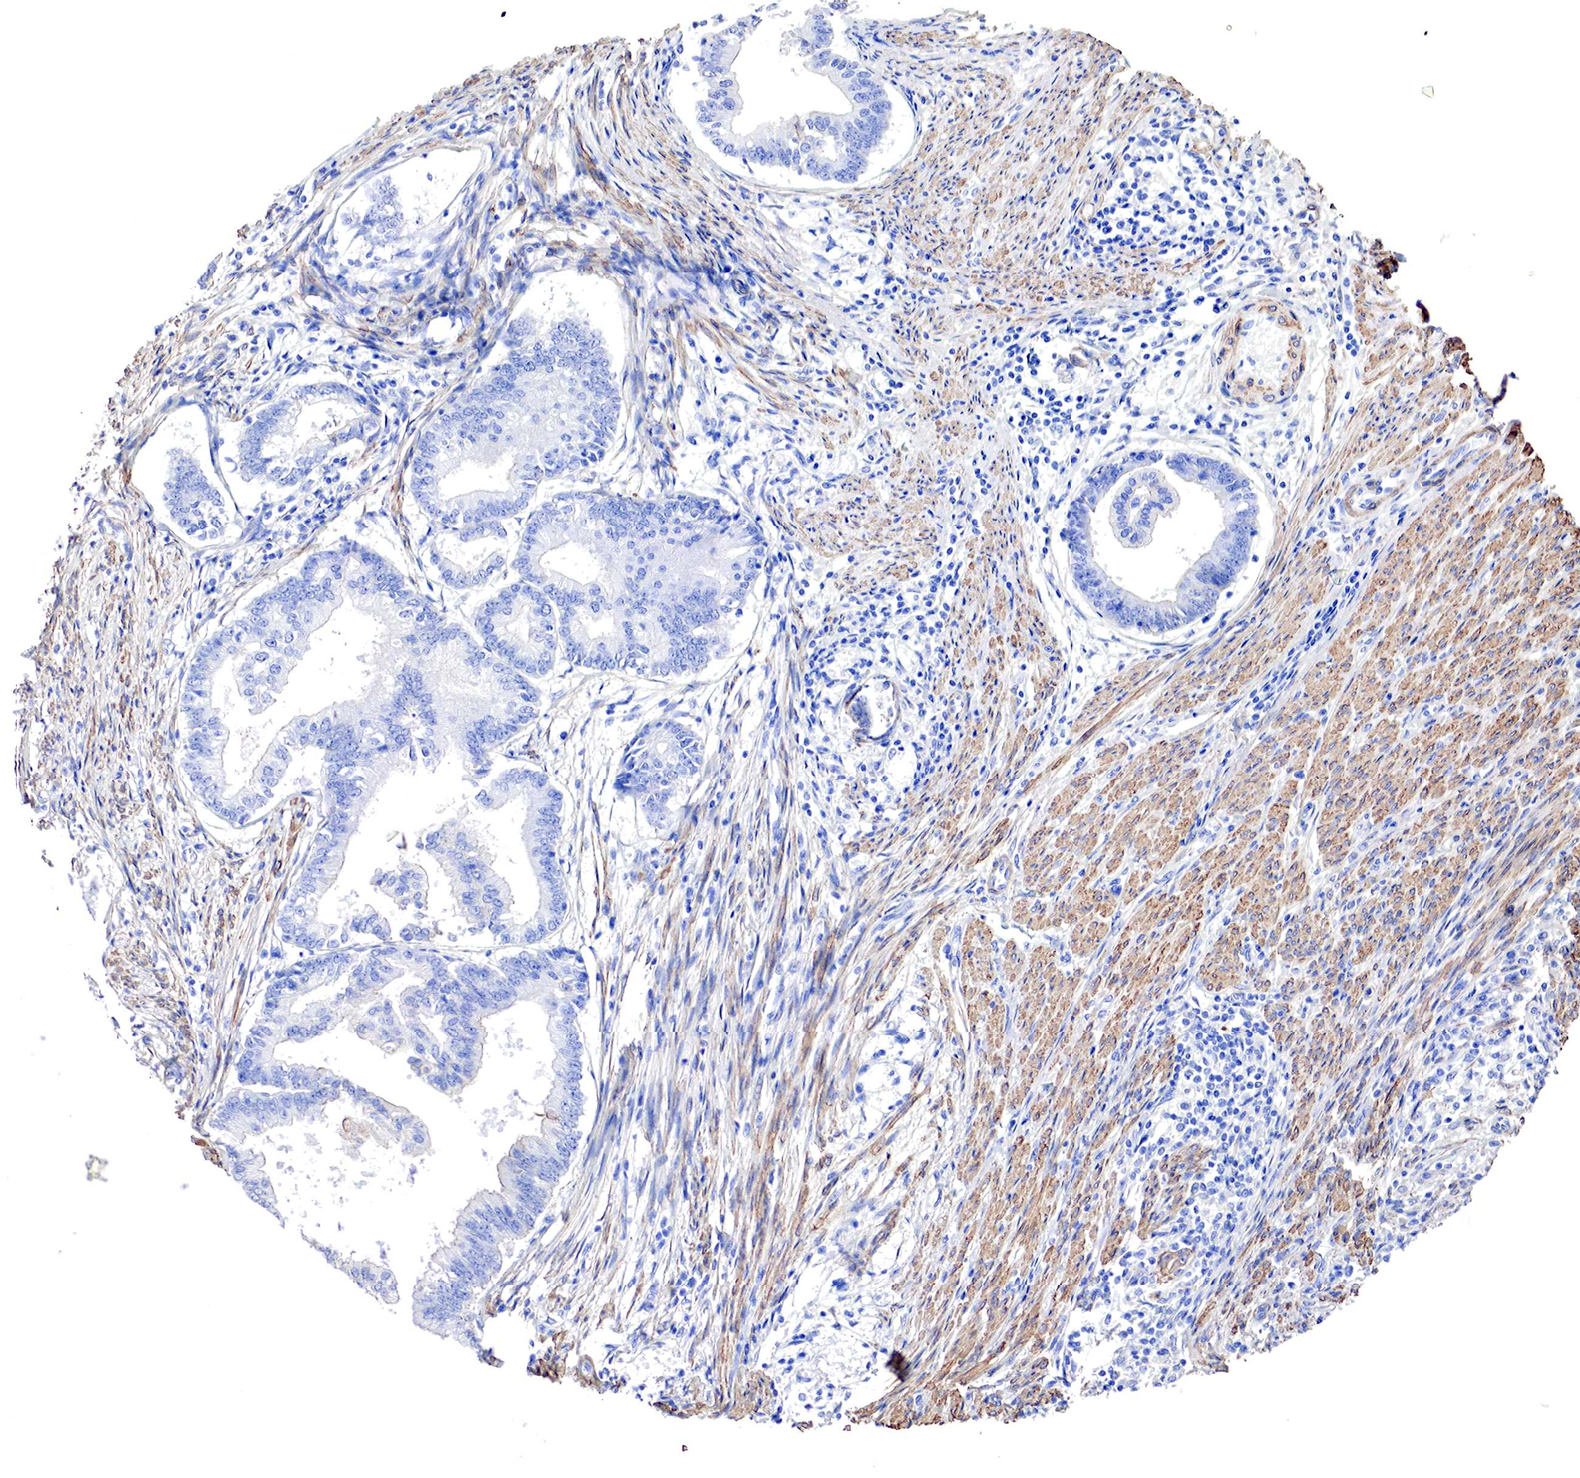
{"staining": {"intensity": "negative", "quantity": "none", "location": "none"}, "tissue": "endometrial cancer", "cell_type": "Tumor cells", "image_type": "cancer", "snomed": [{"axis": "morphology", "description": "Adenocarcinoma, NOS"}, {"axis": "topography", "description": "Endometrium"}], "caption": "Immunohistochemistry (IHC) image of neoplastic tissue: human endometrial adenocarcinoma stained with DAB displays no significant protein expression in tumor cells.", "gene": "TPM1", "patient": {"sex": "female", "age": 63}}